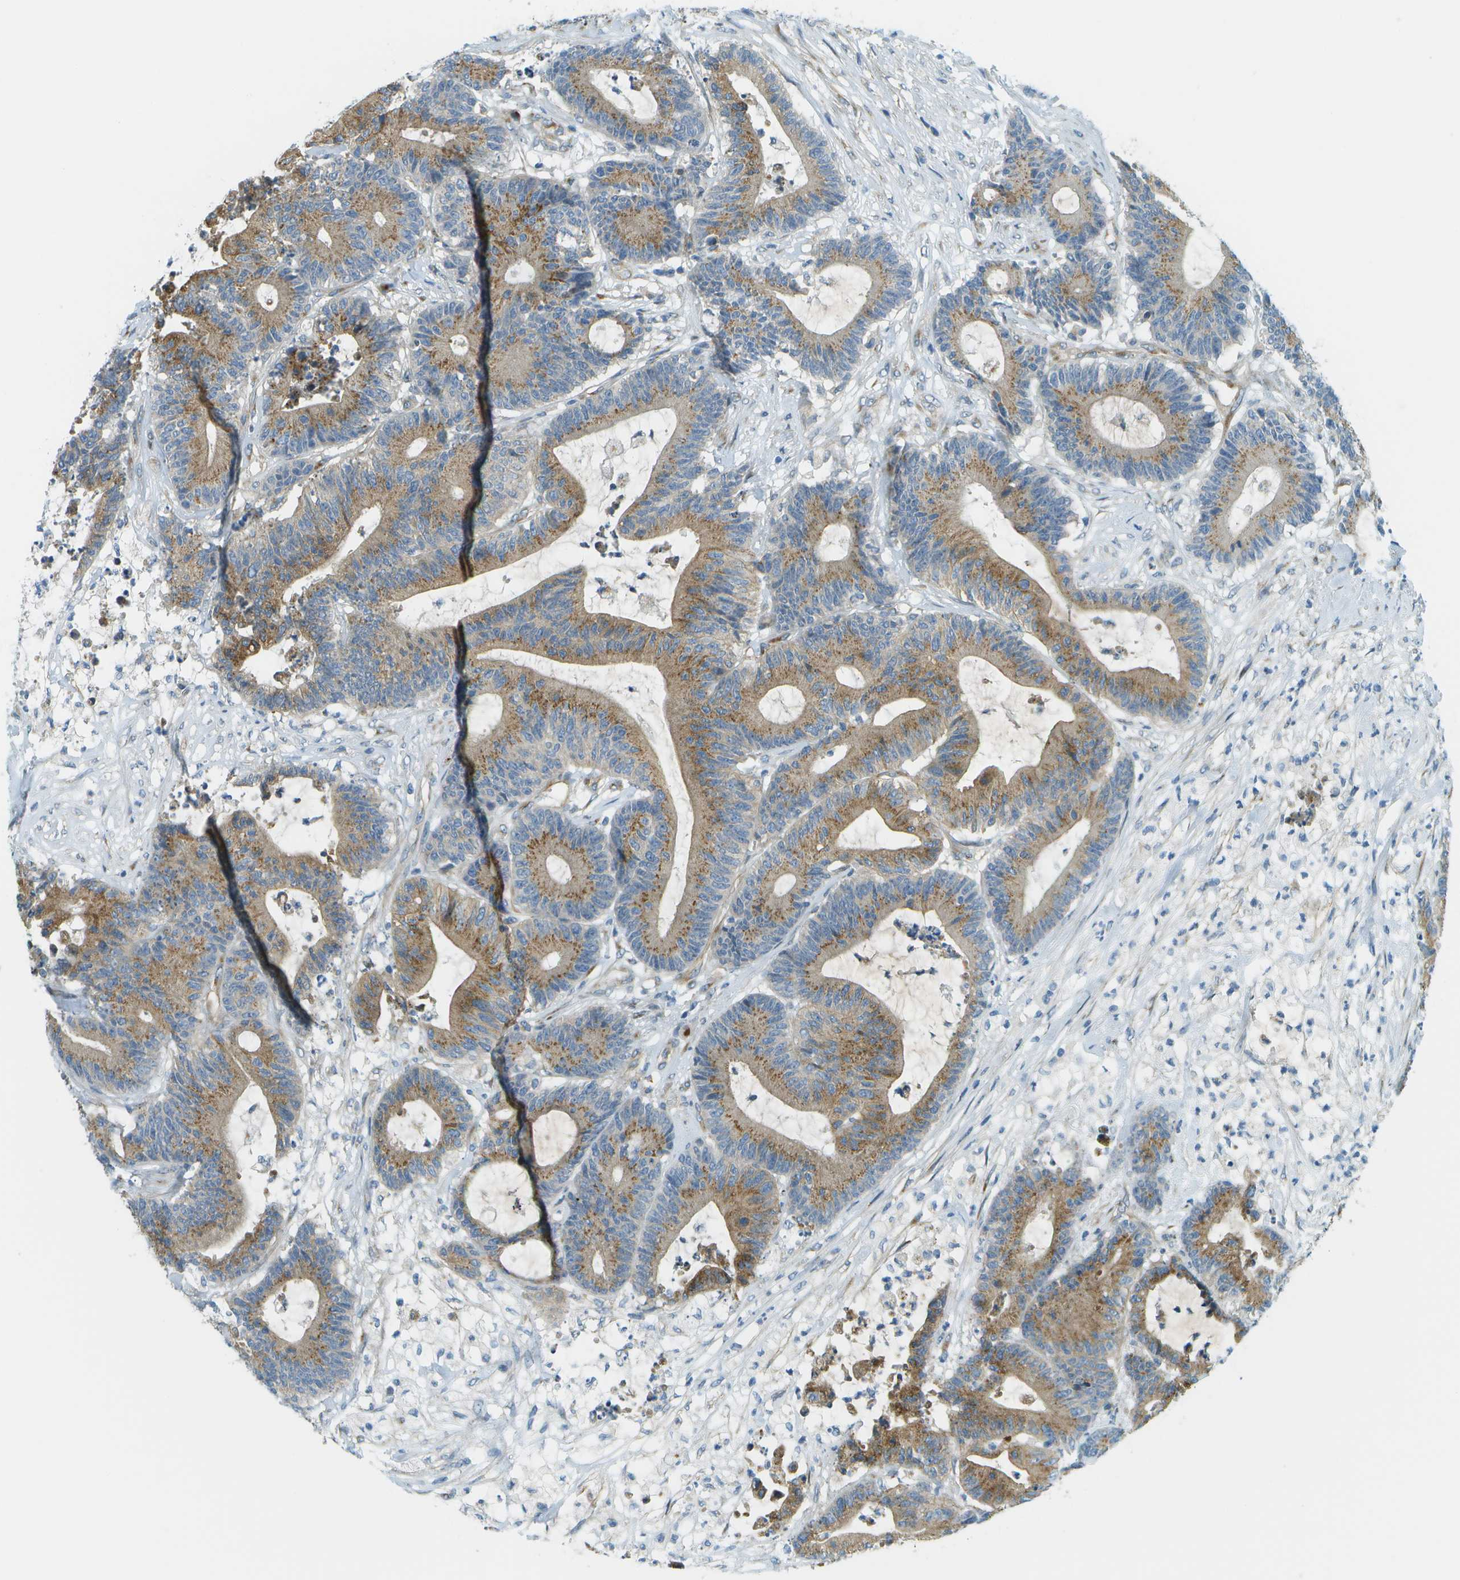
{"staining": {"intensity": "moderate", "quantity": ">75%", "location": "cytoplasmic/membranous"}, "tissue": "colorectal cancer", "cell_type": "Tumor cells", "image_type": "cancer", "snomed": [{"axis": "morphology", "description": "Adenocarcinoma, NOS"}, {"axis": "topography", "description": "Colon"}], "caption": "Moderate cytoplasmic/membranous protein positivity is identified in approximately >75% of tumor cells in colorectal adenocarcinoma.", "gene": "ACBD3", "patient": {"sex": "female", "age": 84}}